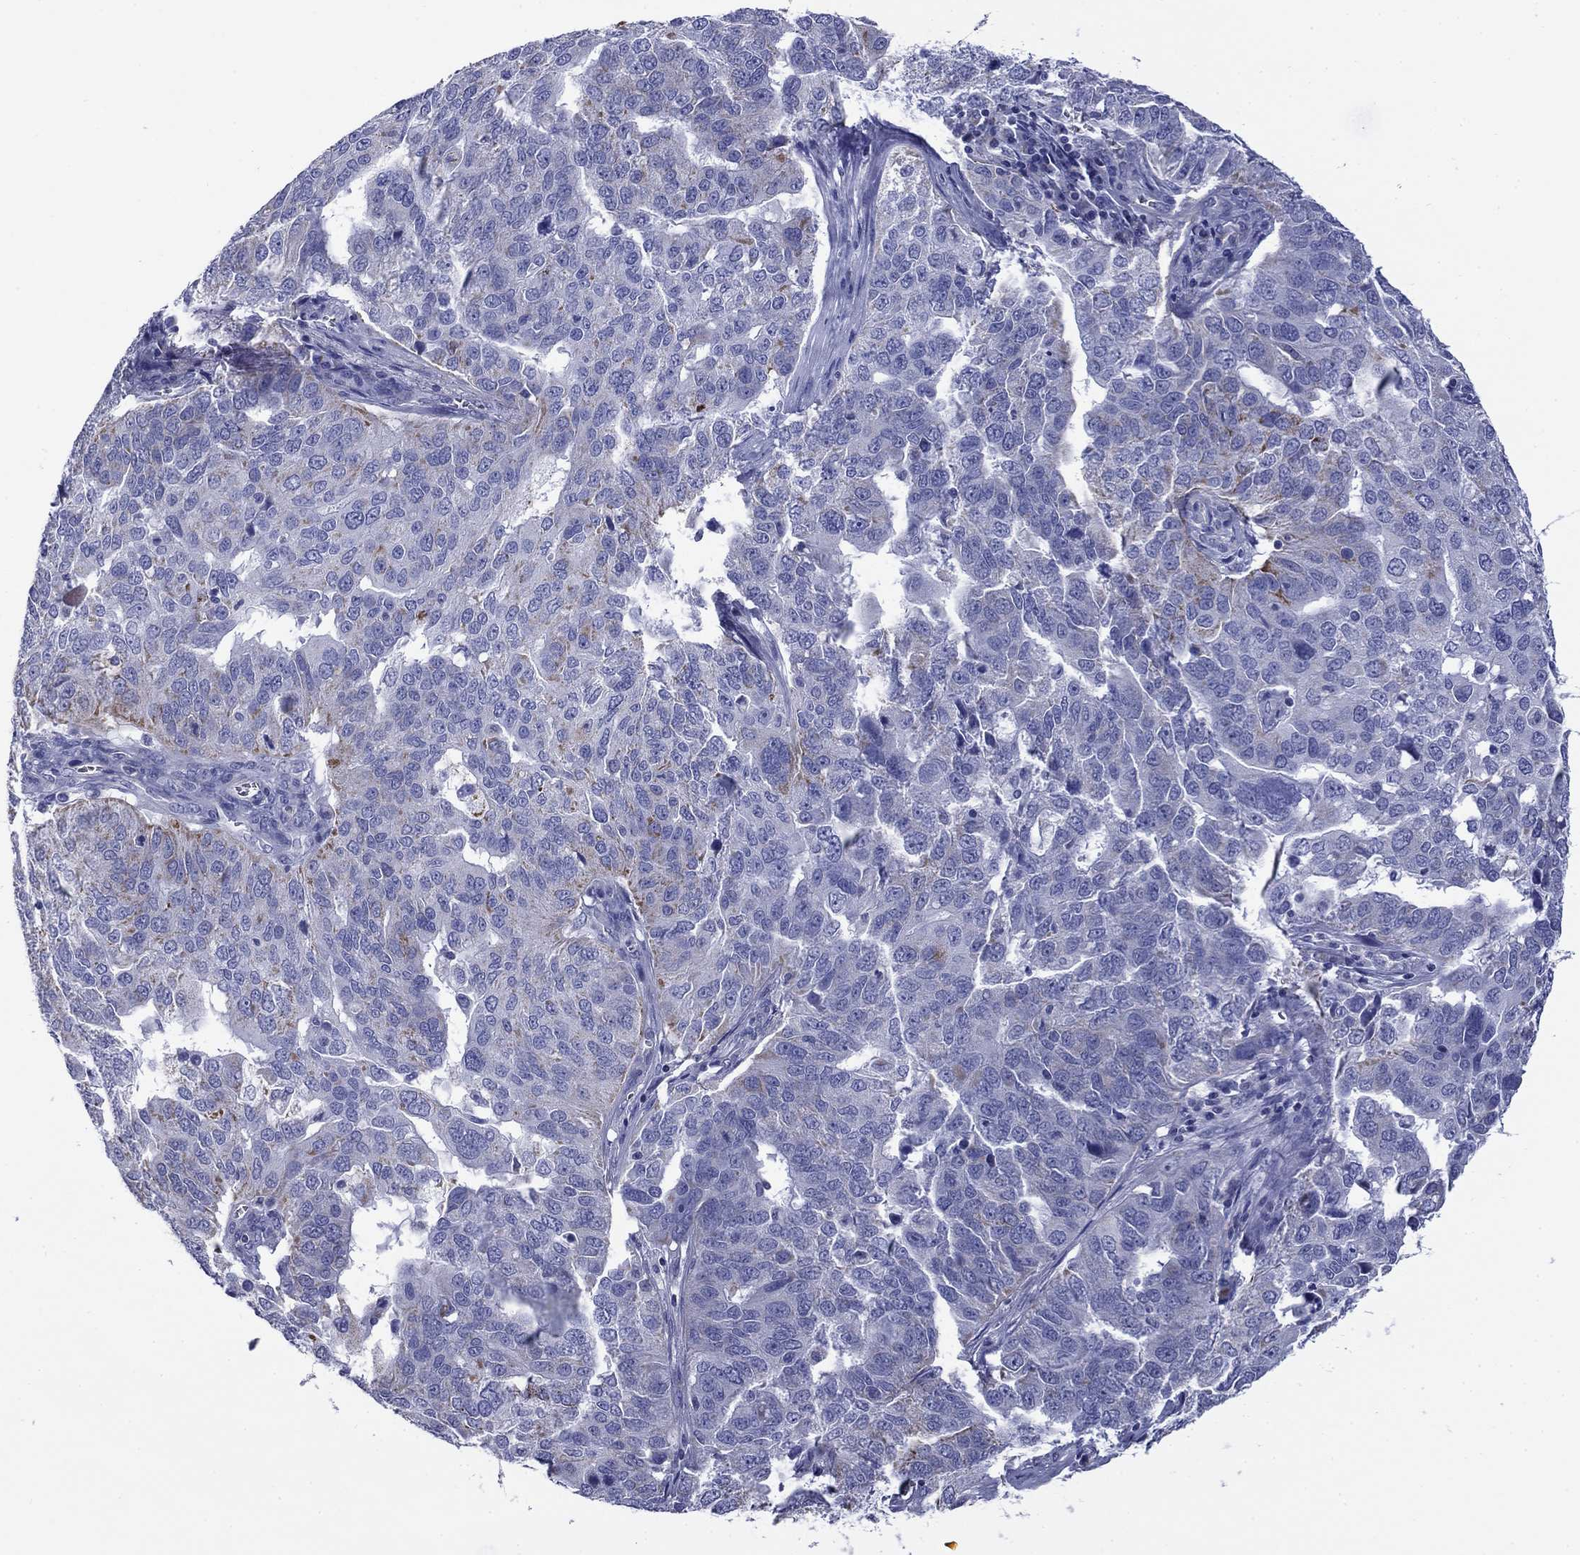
{"staining": {"intensity": "weak", "quantity": "<25%", "location": "cytoplasmic/membranous"}, "tissue": "ovarian cancer", "cell_type": "Tumor cells", "image_type": "cancer", "snomed": [{"axis": "morphology", "description": "Carcinoma, endometroid"}, {"axis": "topography", "description": "Soft tissue"}, {"axis": "topography", "description": "Ovary"}], "caption": "Endometroid carcinoma (ovarian) stained for a protein using immunohistochemistry demonstrates no positivity tumor cells.", "gene": "ACADSB", "patient": {"sex": "female", "age": 52}}